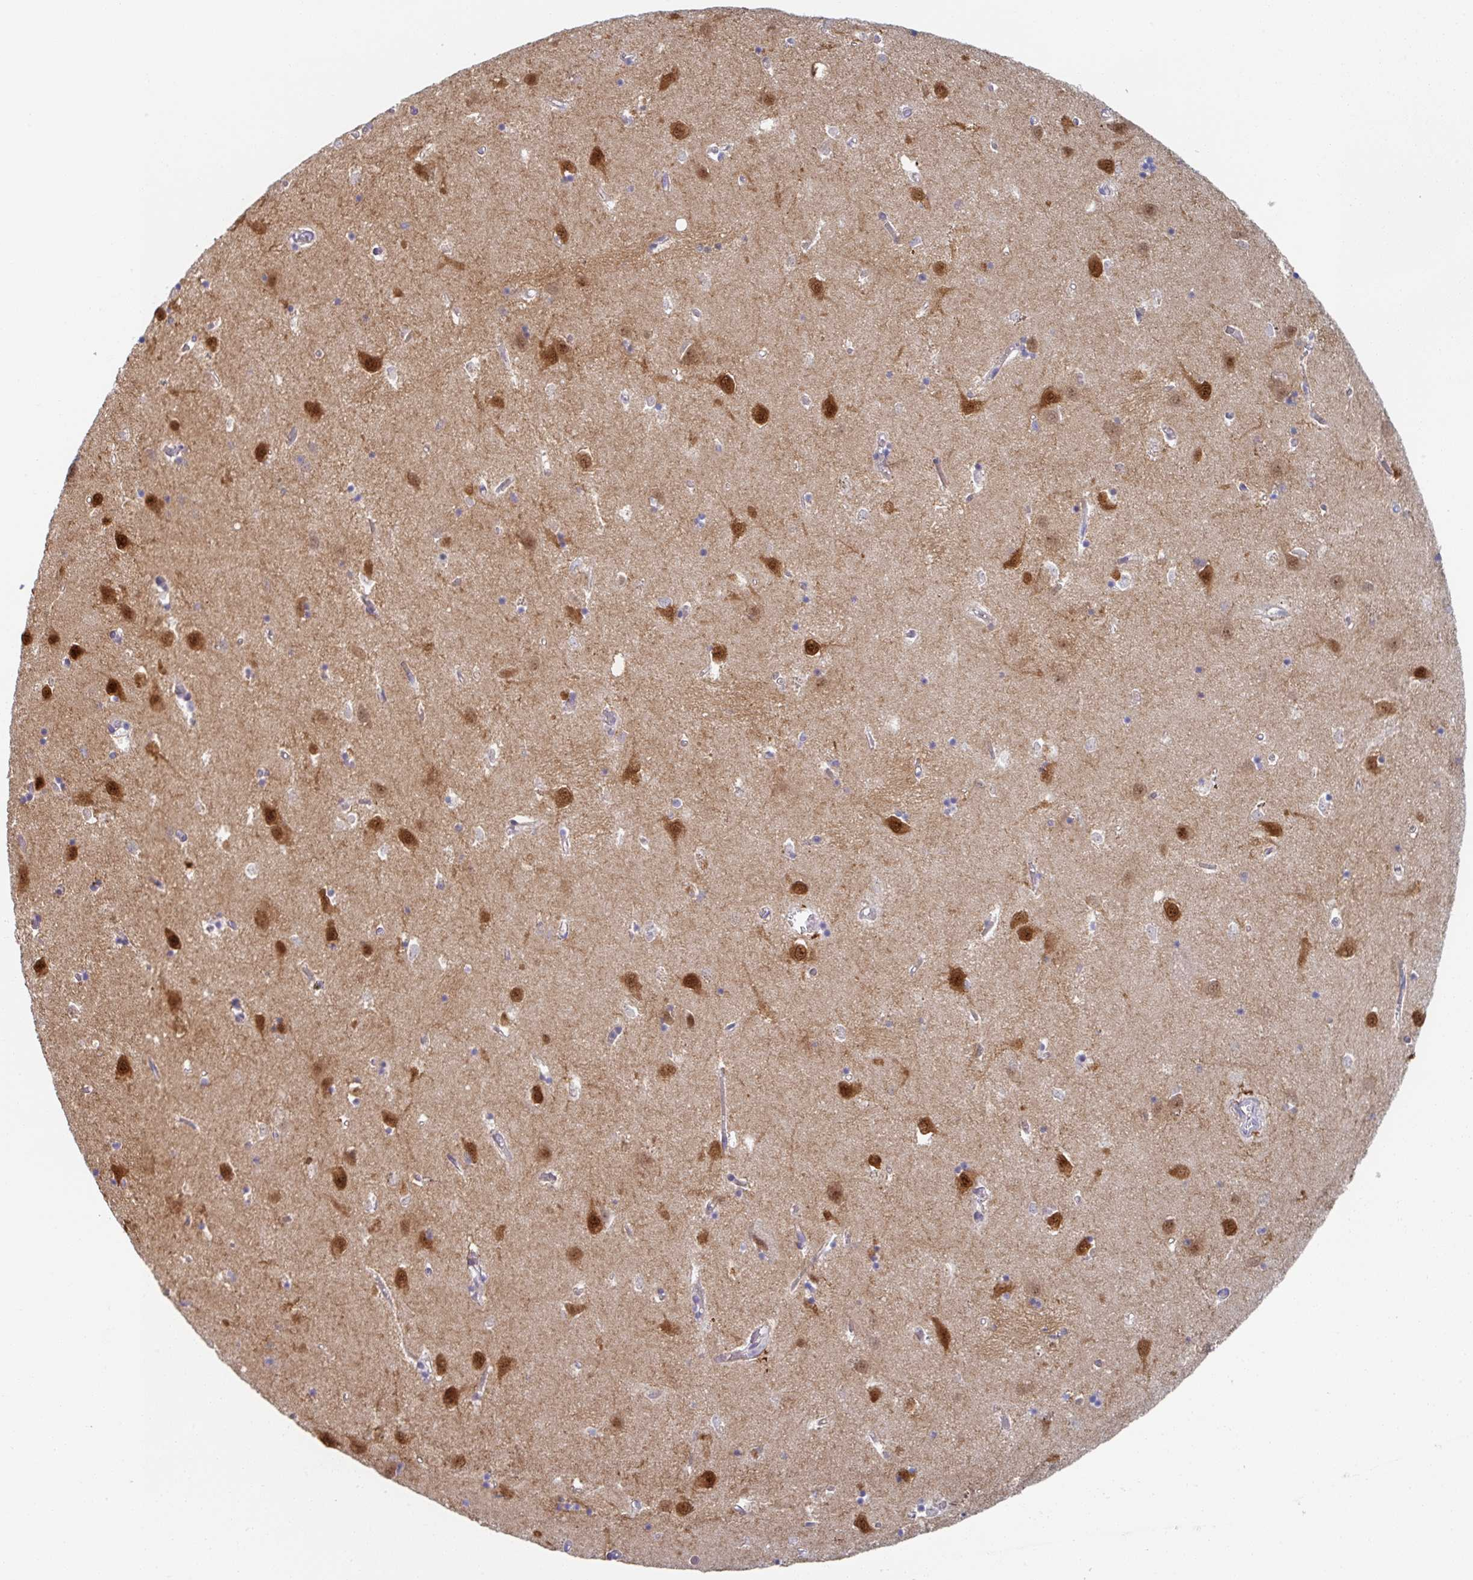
{"staining": {"intensity": "negative", "quantity": "none", "location": "none"}, "tissue": "caudate", "cell_type": "Glial cells", "image_type": "normal", "snomed": [{"axis": "morphology", "description": "Normal tissue, NOS"}, {"axis": "topography", "description": "Lateral ventricle wall"}], "caption": "IHC image of unremarkable human caudate stained for a protein (brown), which exhibits no staining in glial cells.", "gene": "AMPD2", "patient": {"sex": "male", "age": 70}}